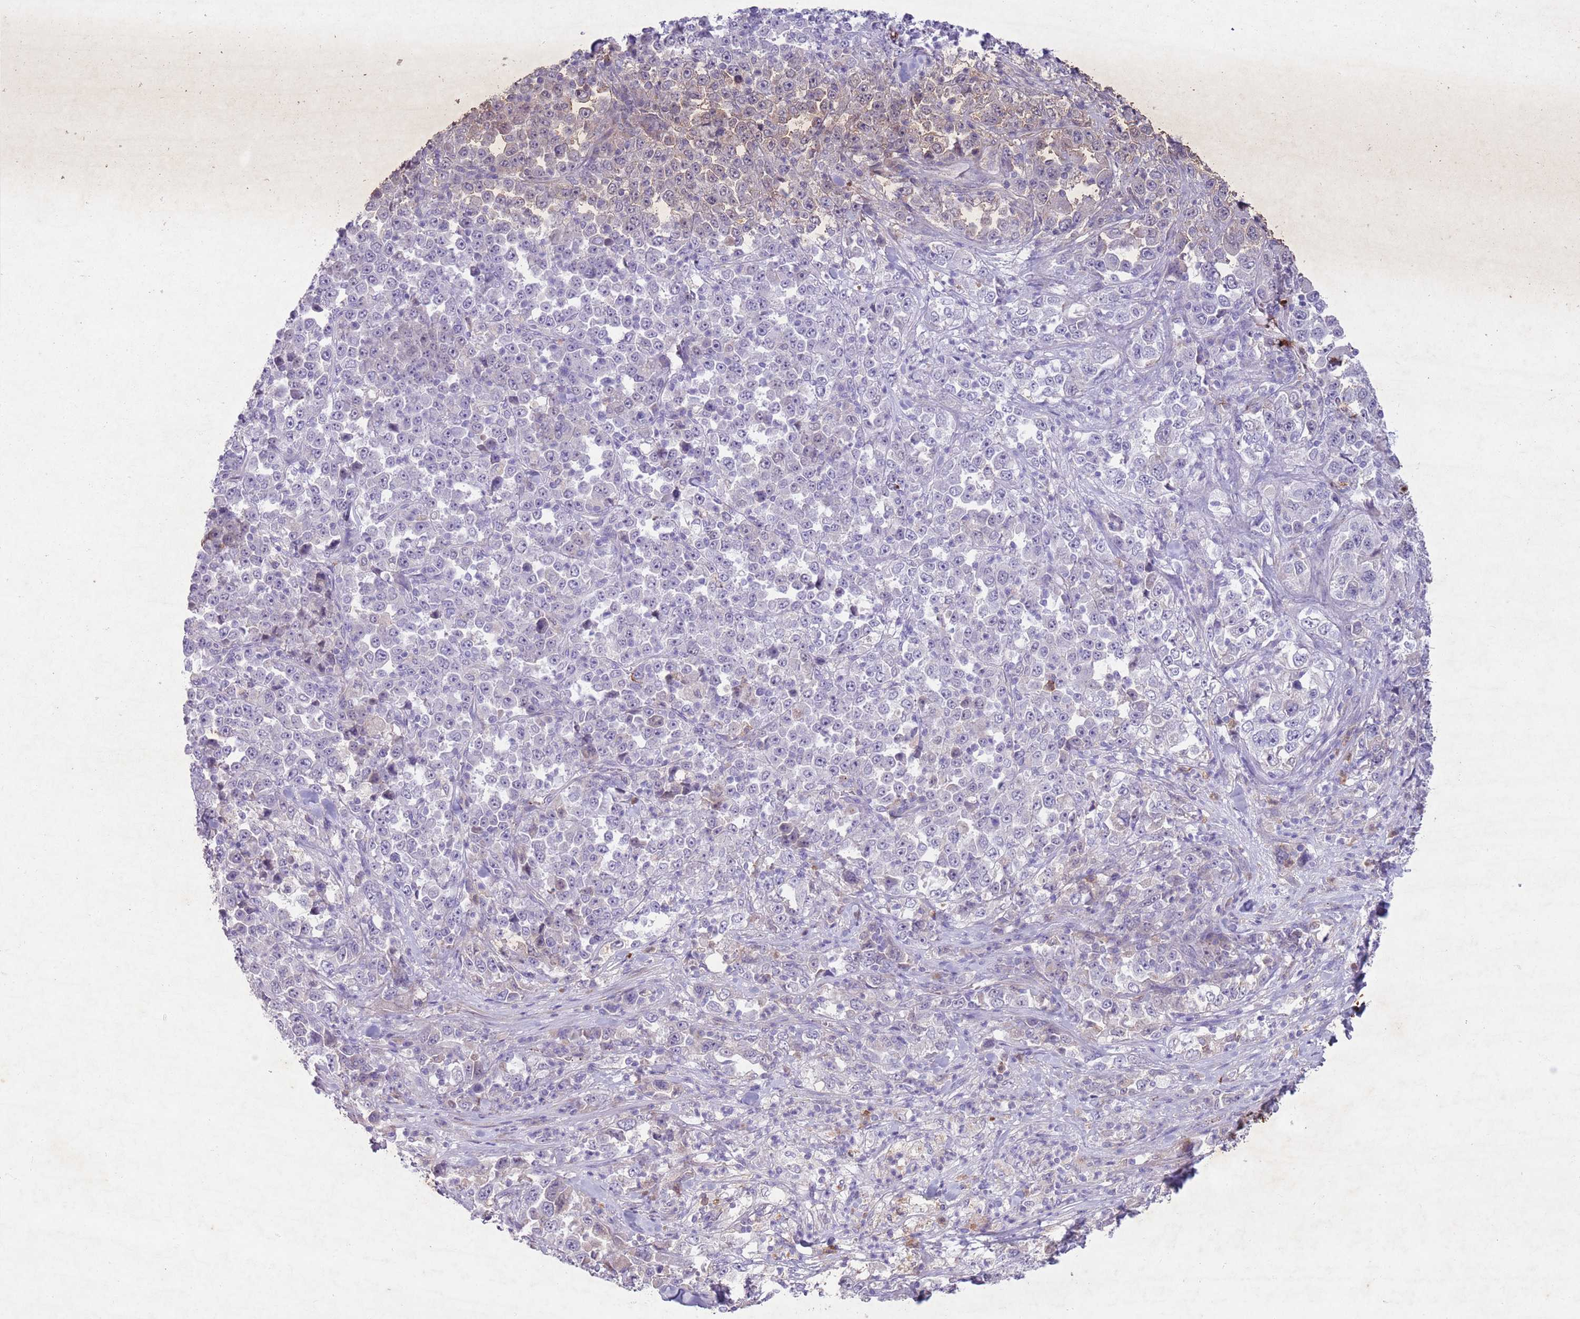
{"staining": {"intensity": "negative", "quantity": "none", "location": "none"}, "tissue": "stomach cancer", "cell_type": "Tumor cells", "image_type": "cancer", "snomed": [{"axis": "morphology", "description": "Normal tissue, NOS"}, {"axis": "morphology", "description": "Adenocarcinoma, NOS"}, {"axis": "topography", "description": "Stomach, upper"}, {"axis": "topography", "description": "Stomach"}], "caption": "This is an immunohistochemistry (IHC) micrograph of adenocarcinoma (stomach). There is no staining in tumor cells.", "gene": "CCNI", "patient": {"sex": "male", "age": 59}}